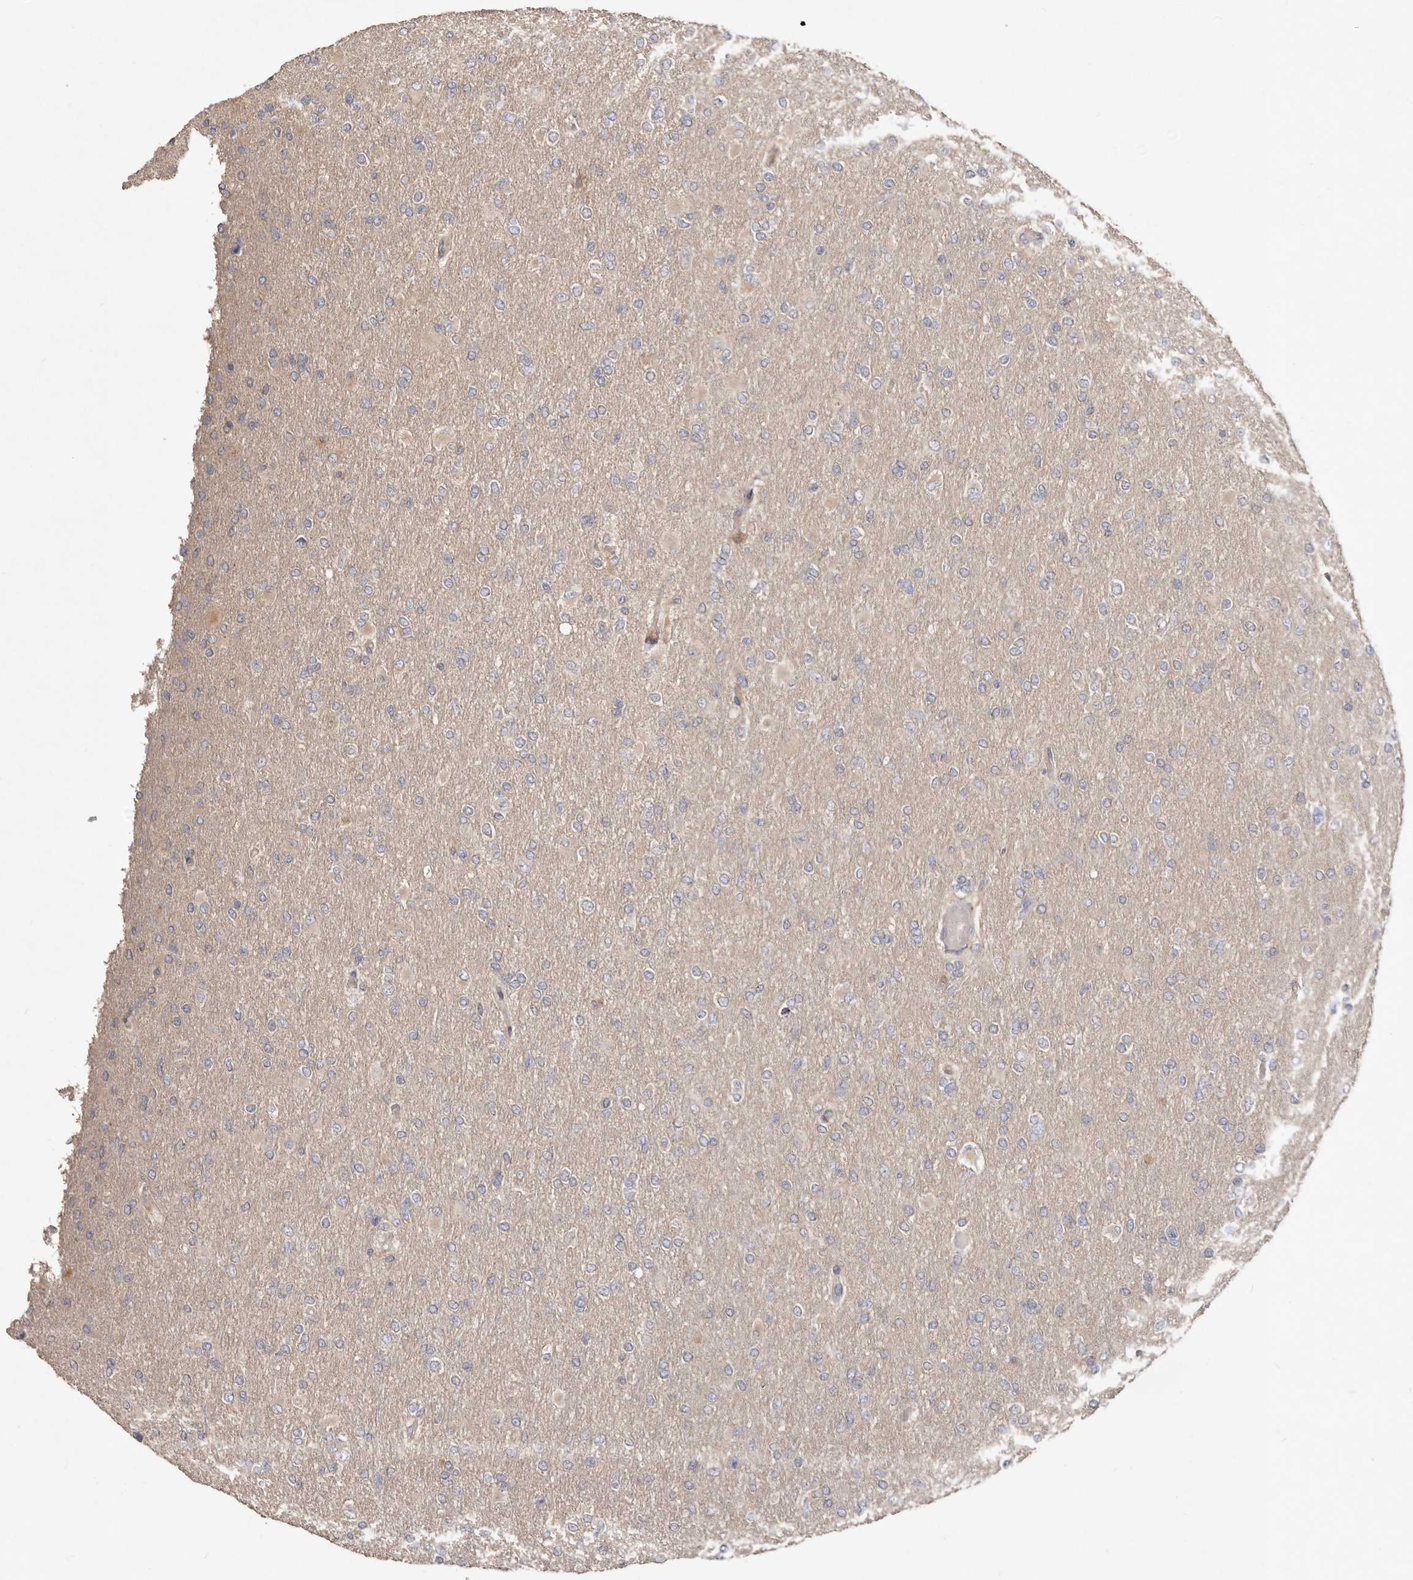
{"staining": {"intensity": "negative", "quantity": "none", "location": "none"}, "tissue": "glioma", "cell_type": "Tumor cells", "image_type": "cancer", "snomed": [{"axis": "morphology", "description": "Glioma, malignant, High grade"}, {"axis": "topography", "description": "Cerebral cortex"}], "caption": "Tumor cells show no significant positivity in malignant glioma (high-grade).", "gene": "LRRC25", "patient": {"sex": "female", "age": 36}}